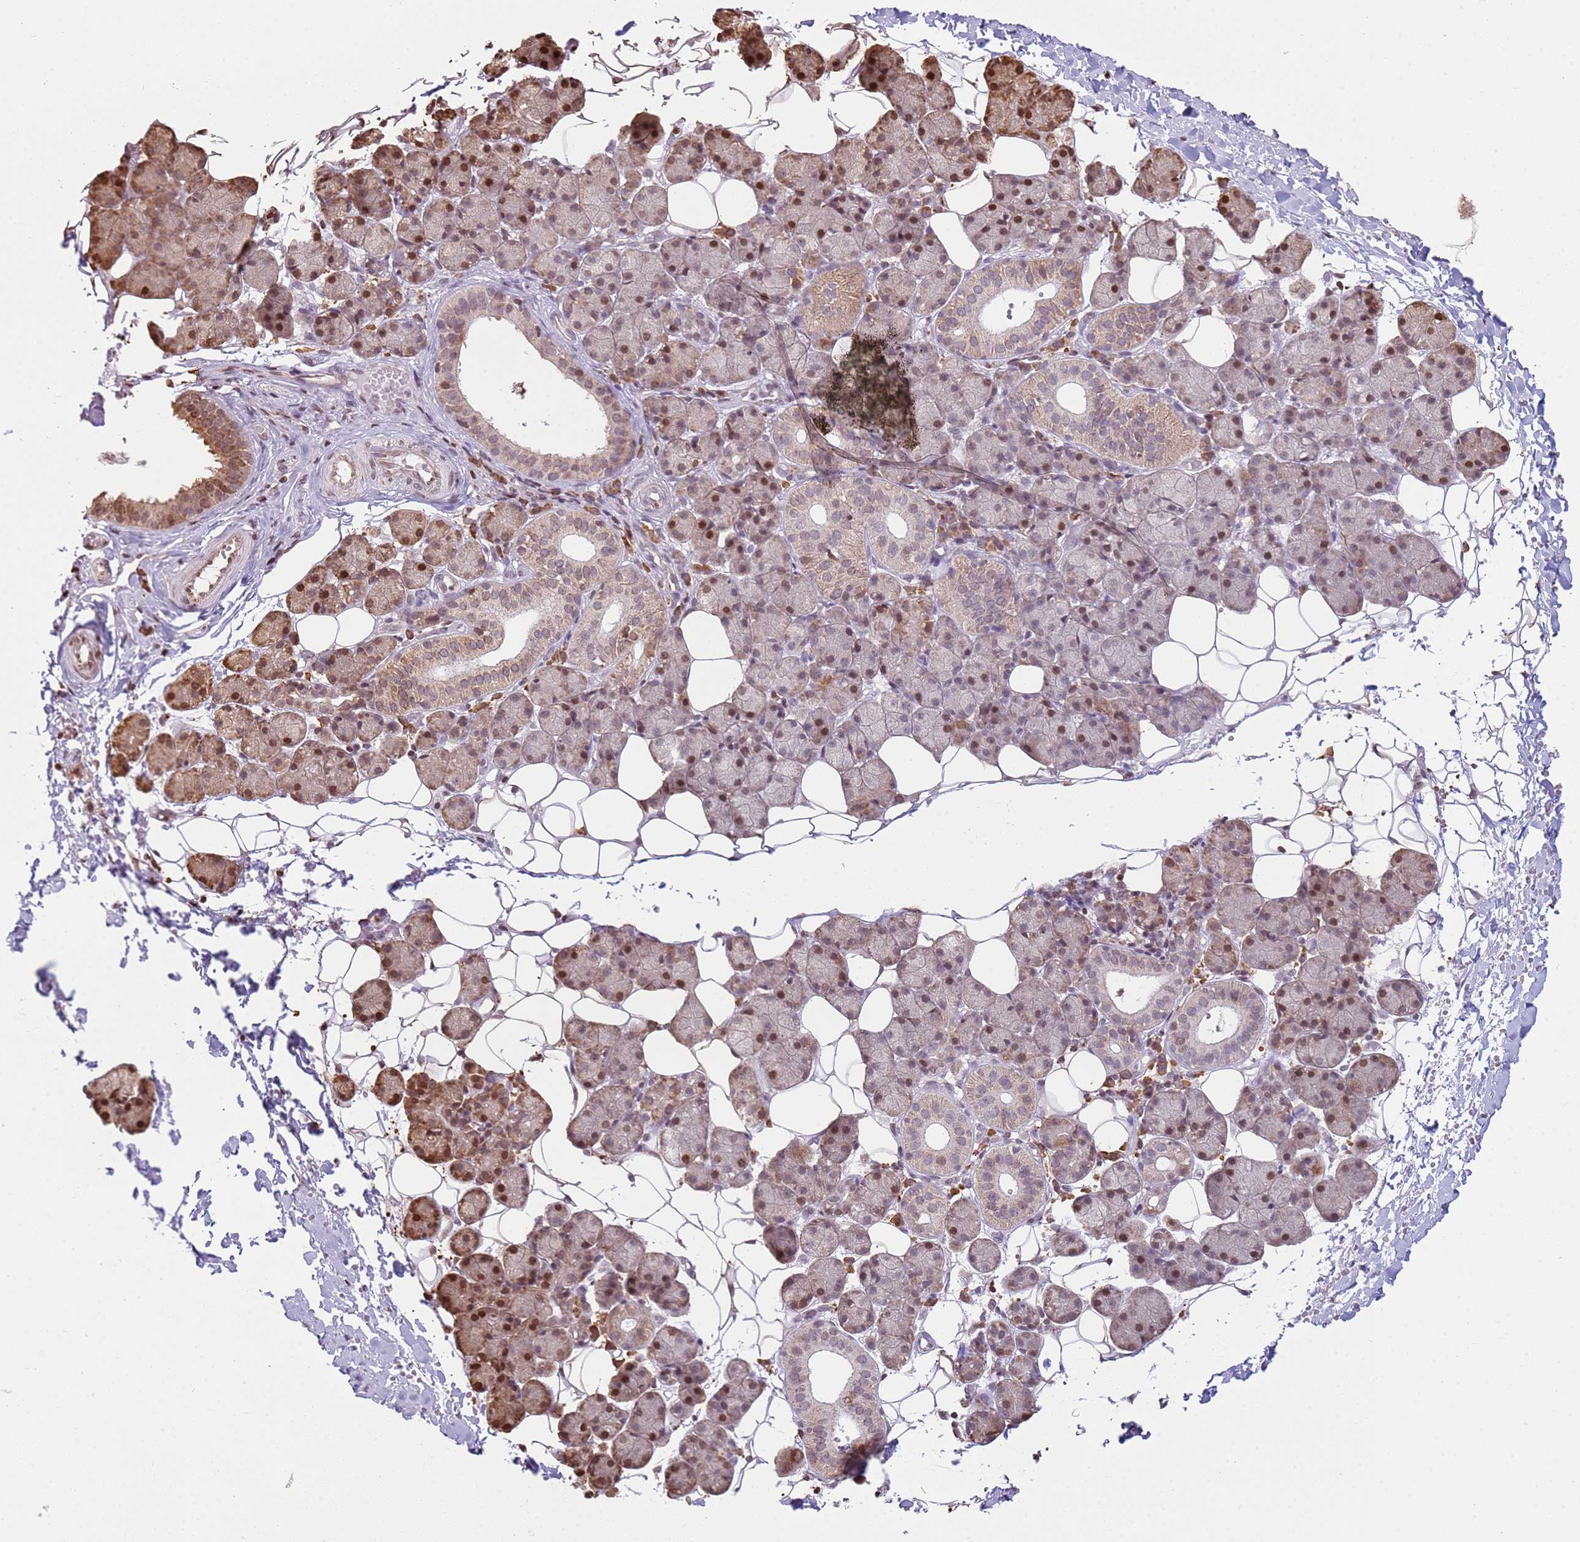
{"staining": {"intensity": "moderate", "quantity": ">75%", "location": "cytoplasmic/membranous,nuclear"}, "tissue": "salivary gland", "cell_type": "Glandular cells", "image_type": "normal", "snomed": [{"axis": "morphology", "description": "Normal tissue, NOS"}, {"axis": "topography", "description": "Salivary gland"}], "caption": "Protein positivity by IHC displays moderate cytoplasmic/membranous,nuclear positivity in approximately >75% of glandular cells in unremarkable salivary gland. Nuclei are stained in blue.", "gene": "SCAF1", "patient": {"sex": "female", "age": 33}}